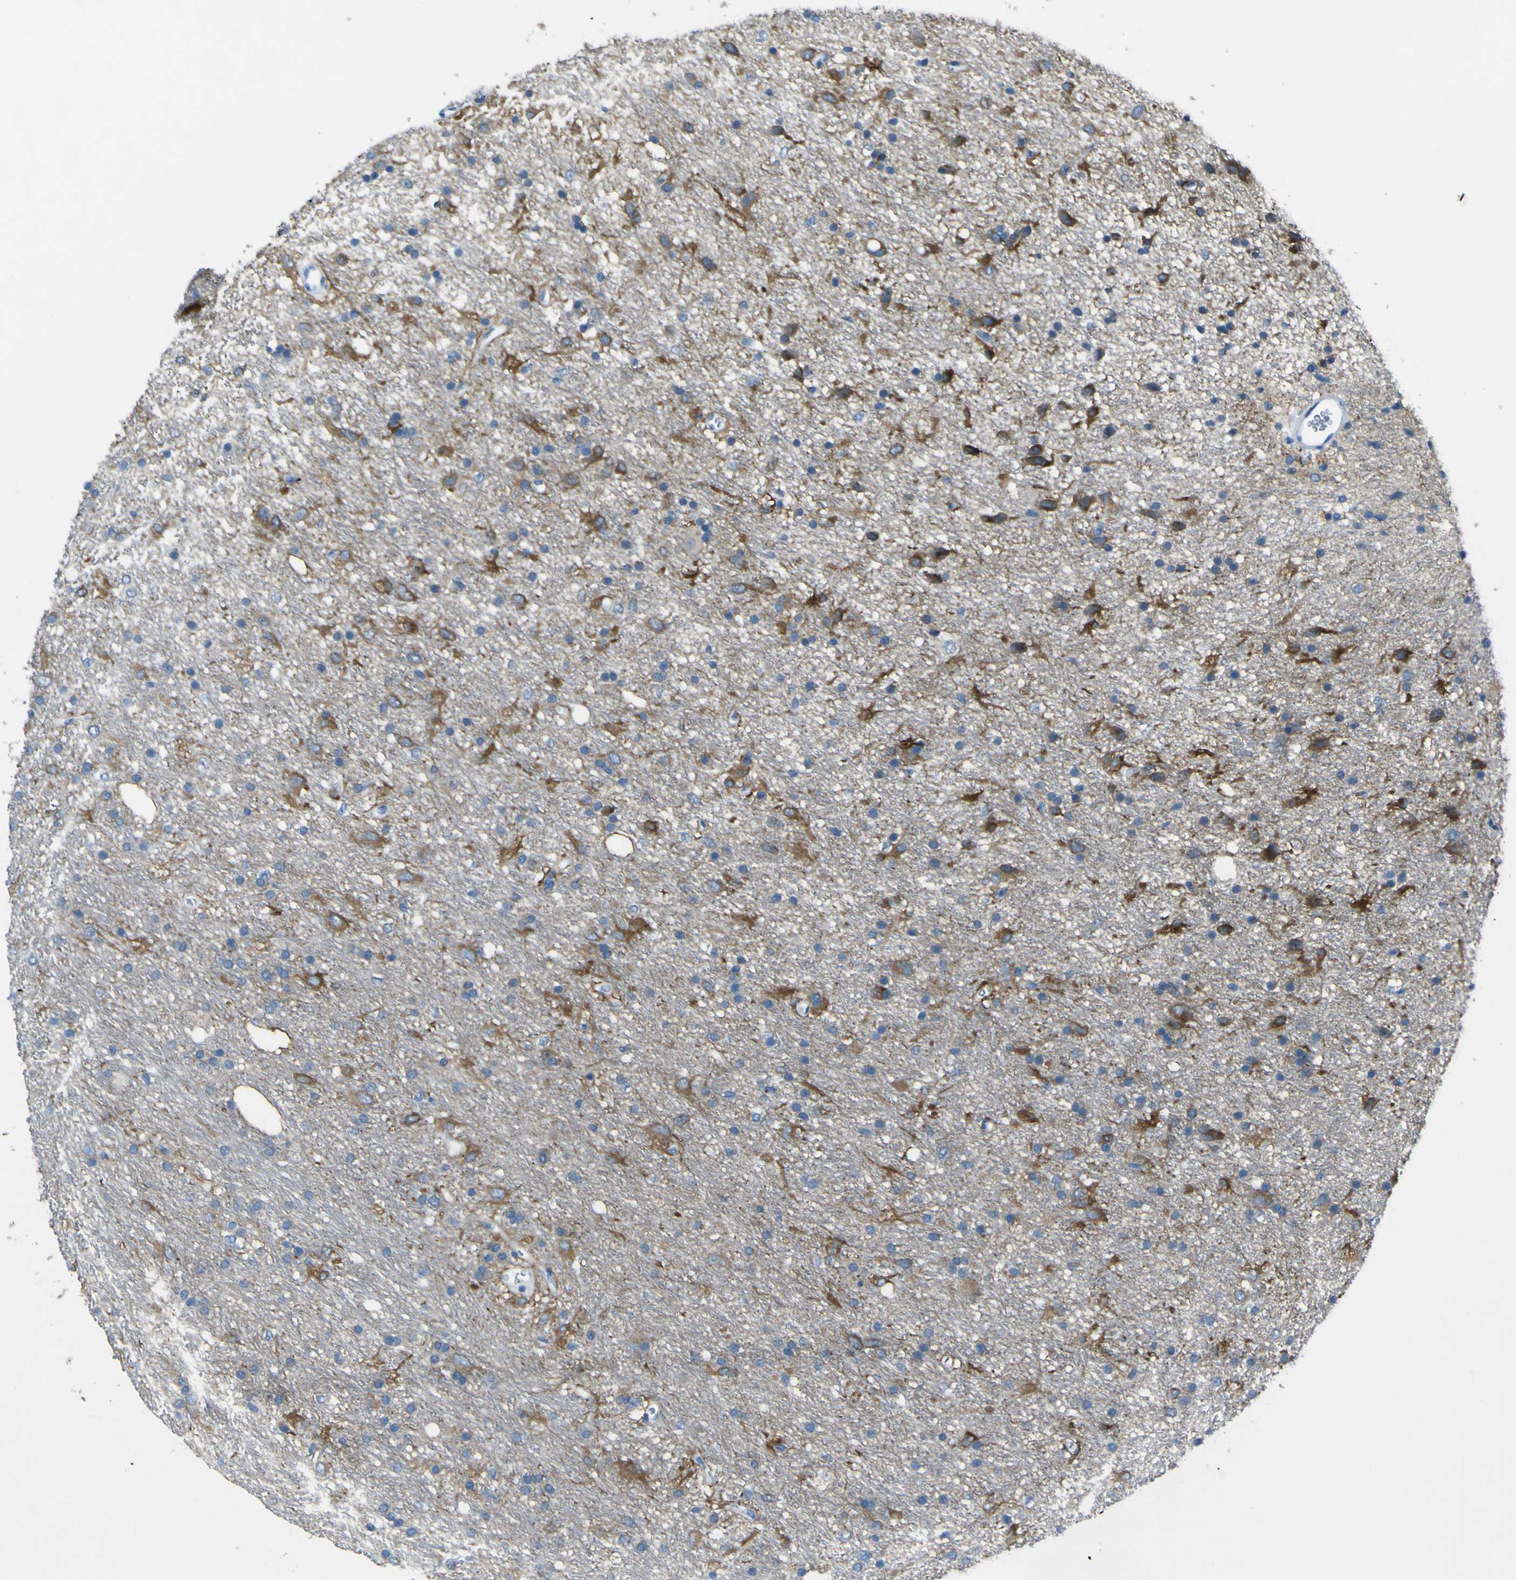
{"staining": {"intensity": "negative", "quantity": "none", "location": "none"}, "tissue": "glioma", "cell_type": "Tumor cells", "image_type": "cancer", "snomed": [{"axis": "morphology", "description": "Glioma, malignant, Low grade"}, {"axis": "topography", "description": "Brain"}], "caption": "An immunohistochemistry (IHC) histopathology image of glioma is shown. There is no staining in tumor cells of glioma.", "gene": "PHKG1", "patient": {"sex": "male", "age": 77}}